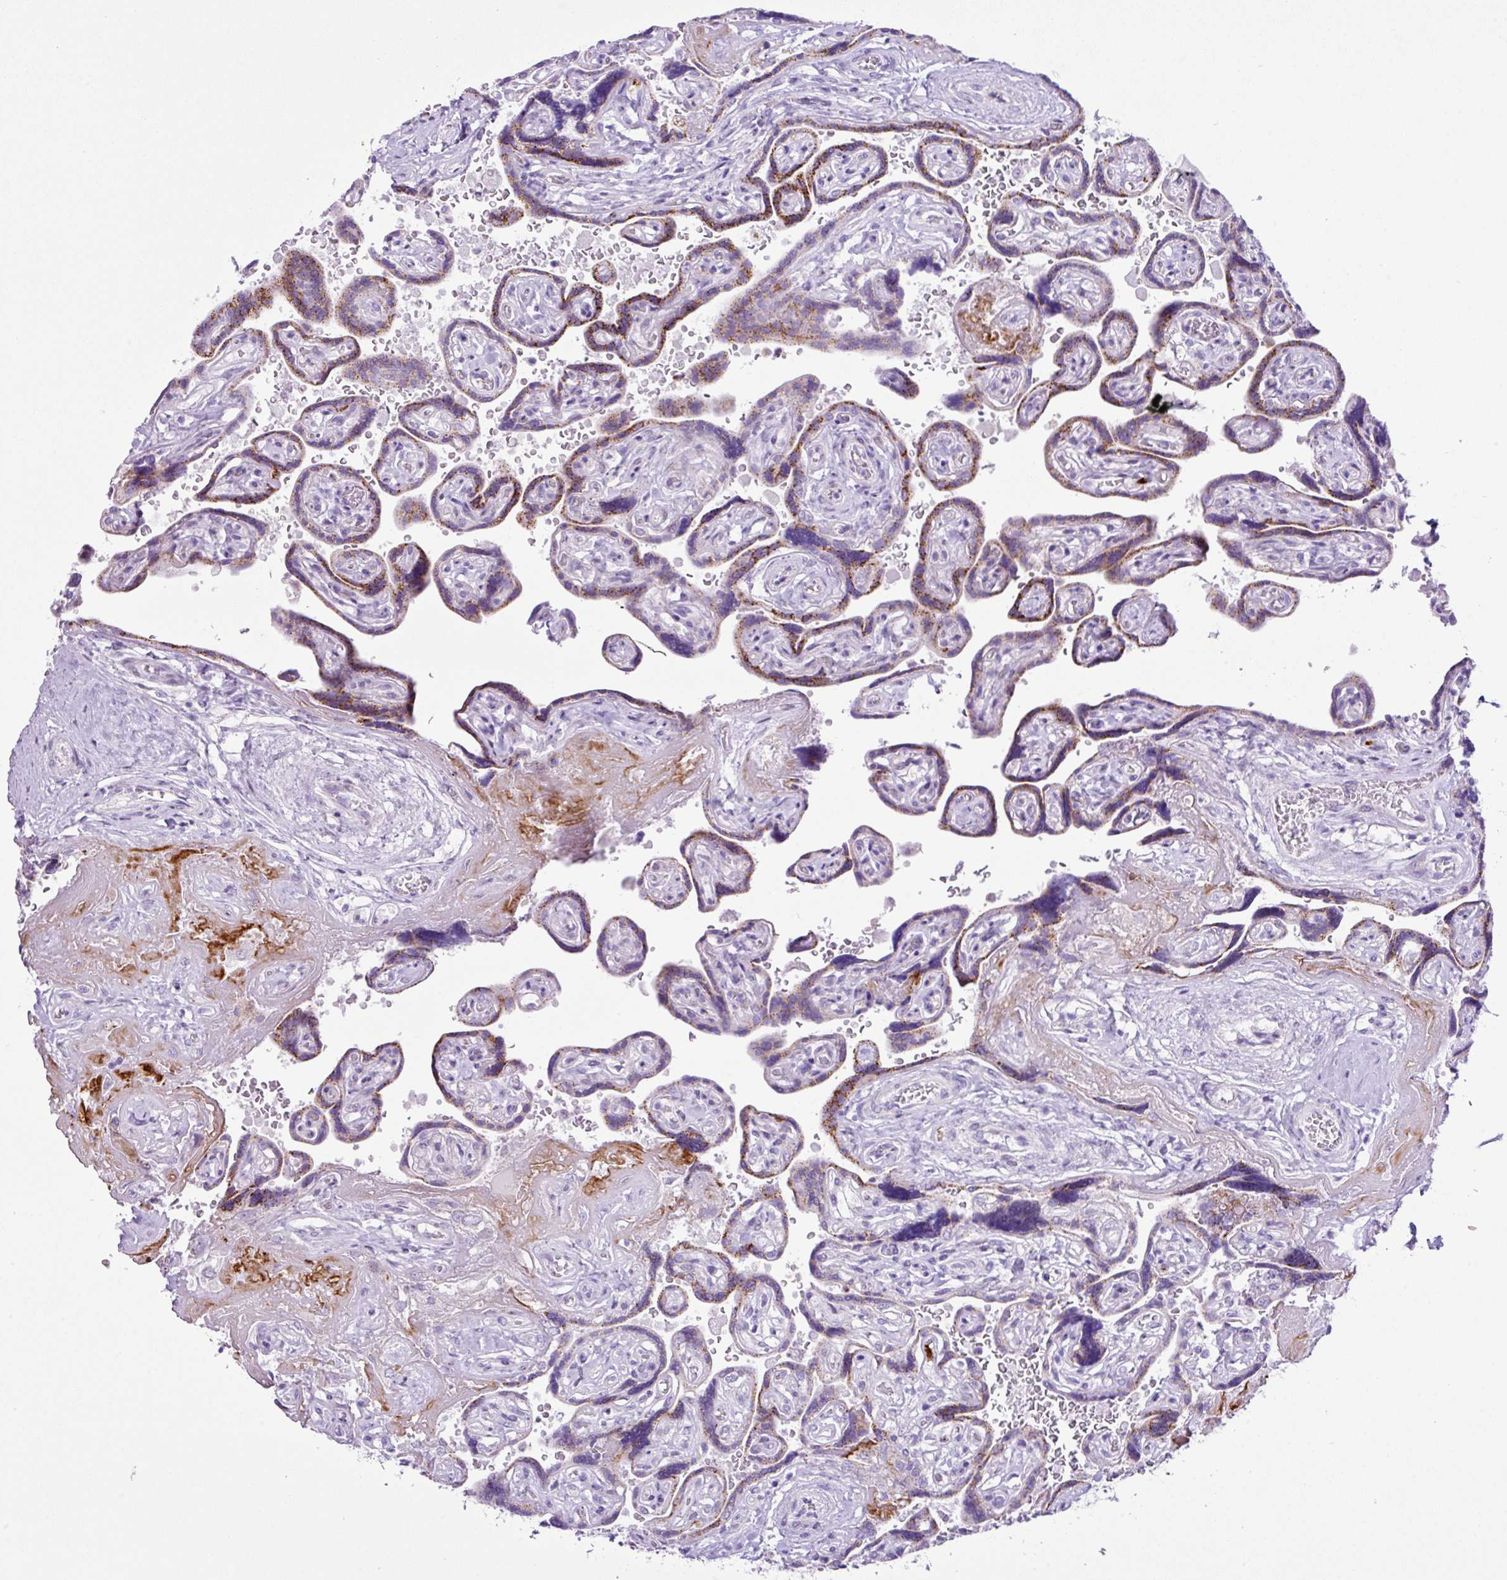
{"staining": {"intensity": "negative", "quantity": "none", "location": "none"}, "tissue": "placenta", "cell_type": "Decidual cells", "image_type": "normal", "snomed": [{"axis": "morphology", "description": "Normal tissue, NOS"}, {"axis": "topography", "description": "Placenta"}], "caption": "Decidual cells show no significant protein staining in benign placenta. (Immunohistochemistry (ihc), brightfield microscopy, high magnification).", "gene": "RCAN2", "patient": {"sex": "female", "age": 32}}